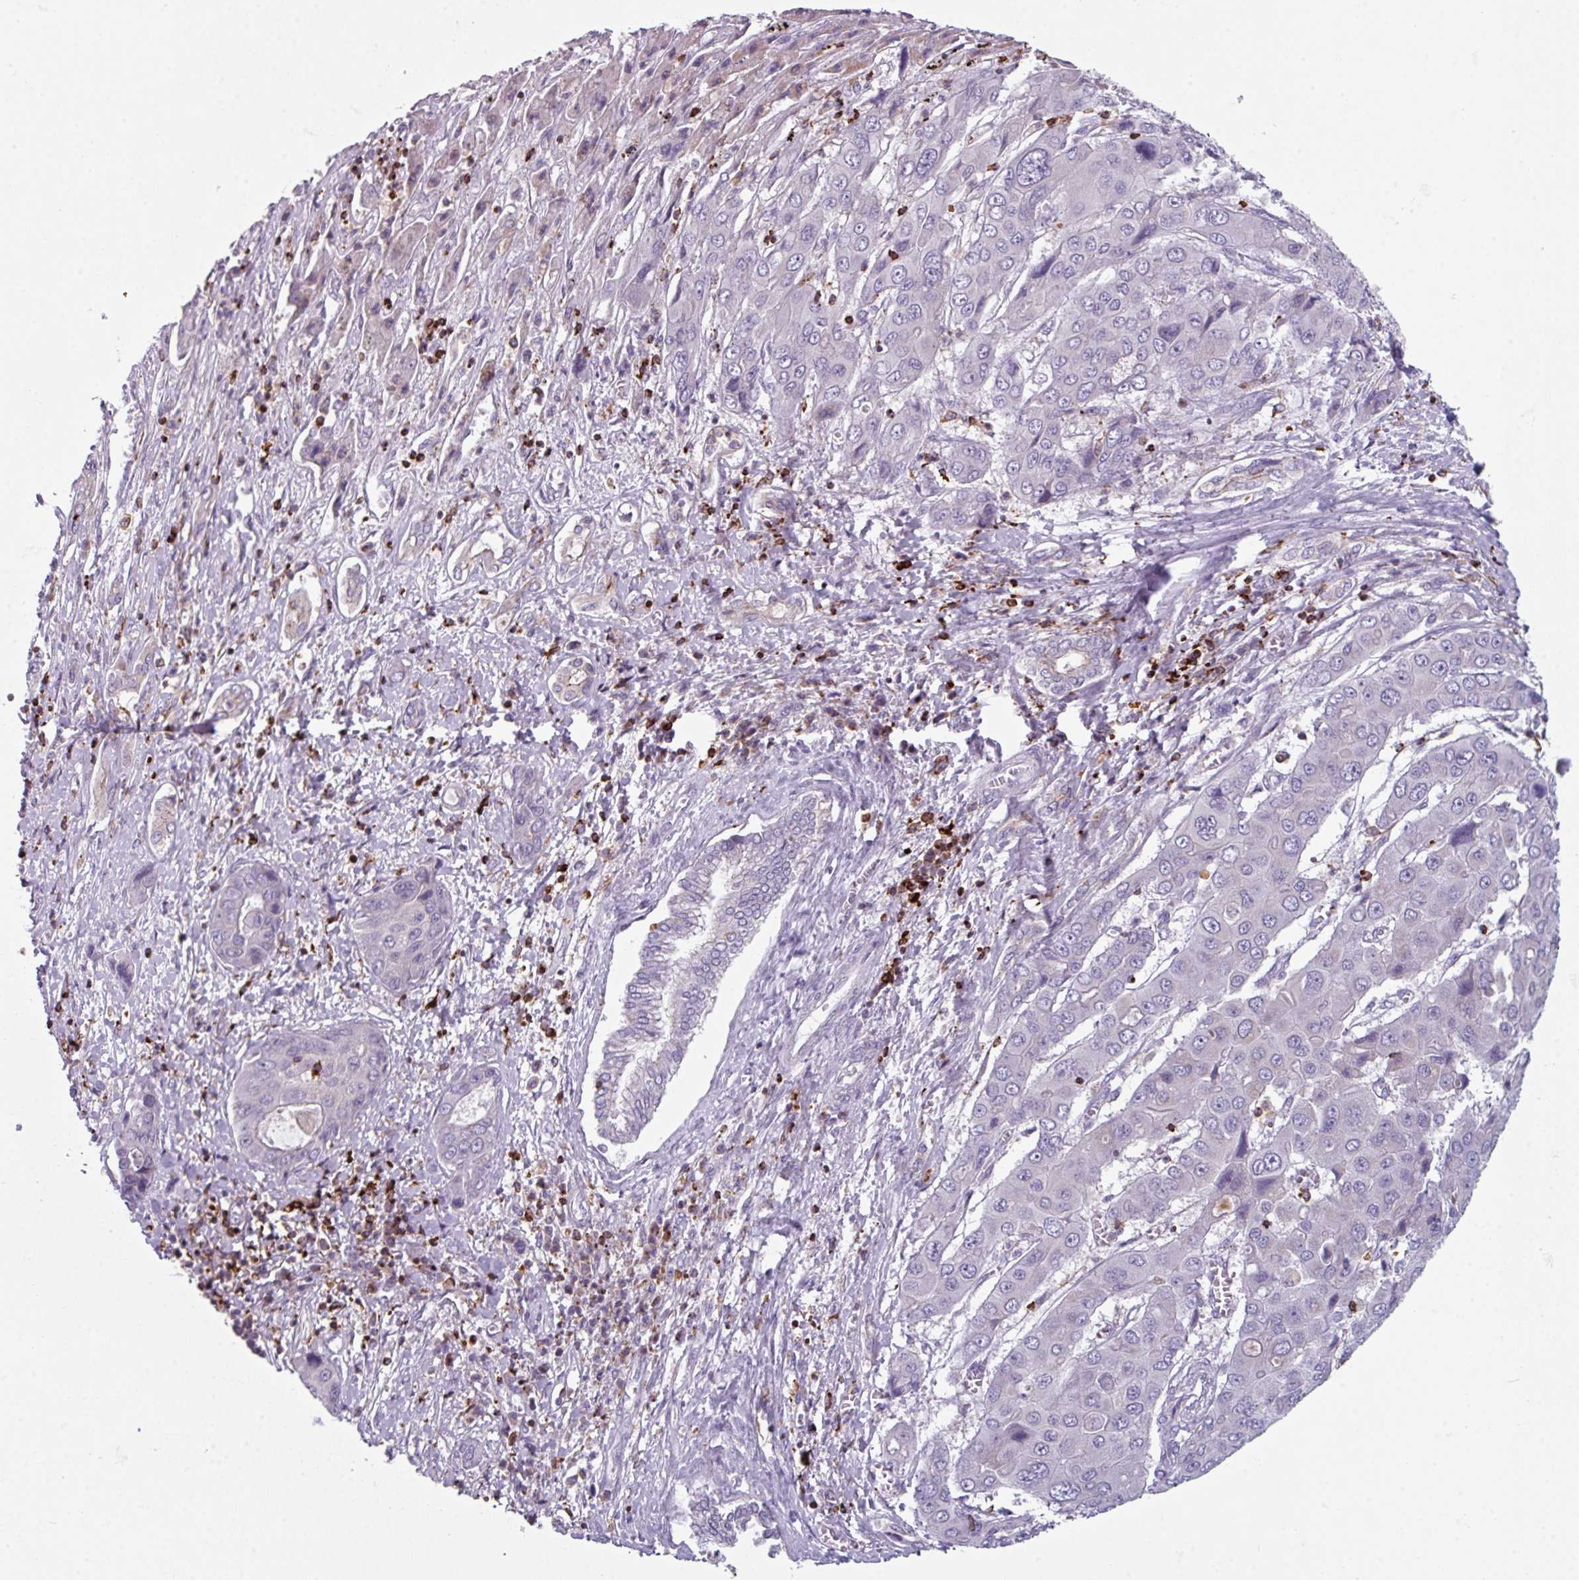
{"staining": {"intensity": "negative", "quantity": "none", "location": "none"}, "tissue": "liver cancer", "cell_type": "Tumor cells", "image_type": "cancer", "snomed": [{"axis": "morphology", "description": "Cholangiocarcinoma"}, {"axis": "topography", "description": "Liver"}], "caption": "A photomicrograph of liver cancer (cholangiocarcinoma) stained for a protein demonstrates no brown staining in tumor cells.", "gene": "NEDD9", "patient": {"sex": "male", "age": 67}}